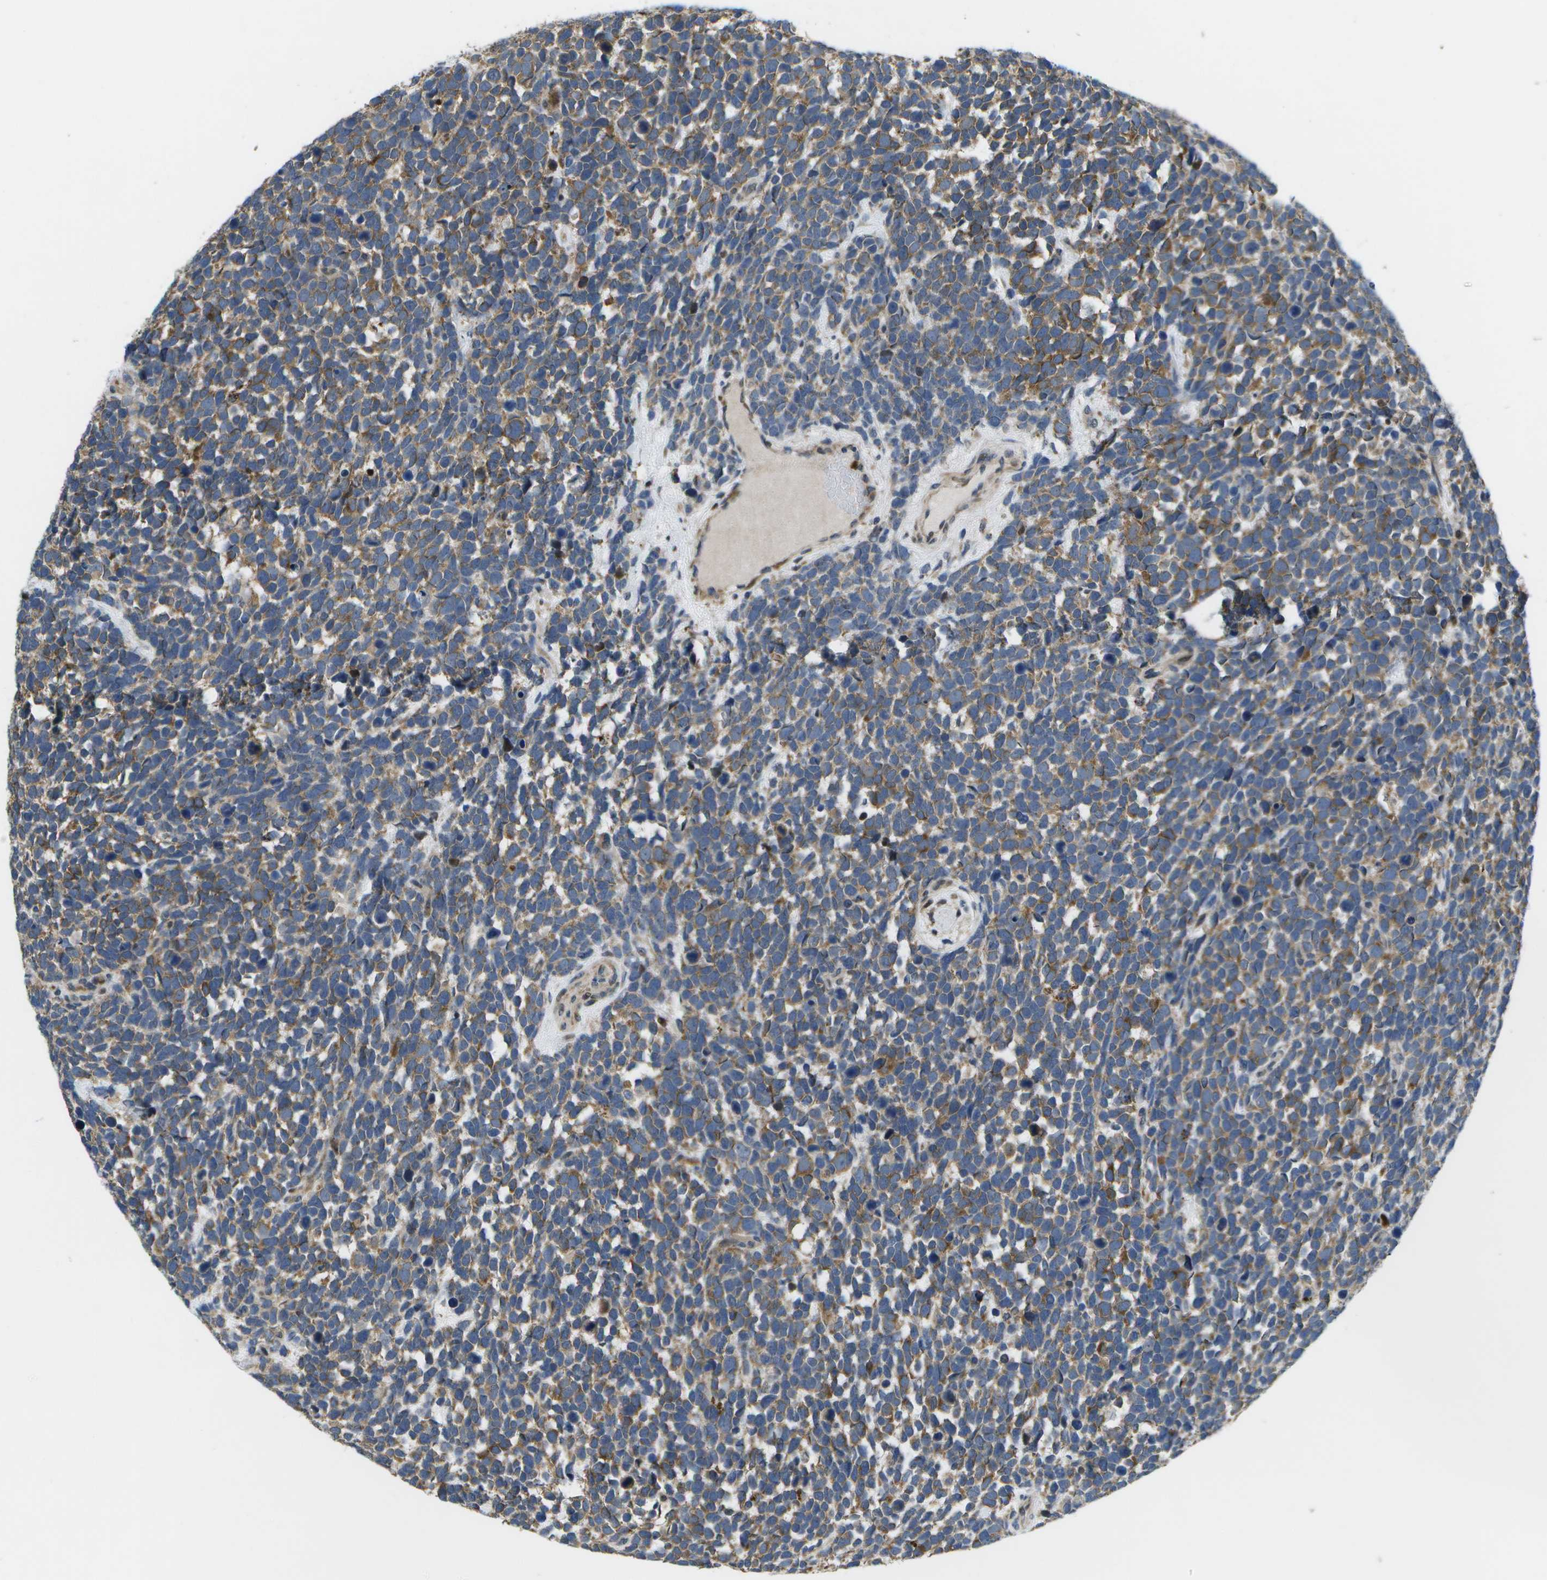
{"staining": {"intensity": "moderate", "quantity": ">75%", "location": "cytoplasmic/membranous"}, "tissue": "urothelial cancer", "cell_type": "Tumor cells", "image_type": "cancer", "snomed": [{"axis": "morphology", "description": "Urothelial carcinoma, High grade"}, {"axis": "topography", "description": "Urinary bladder"}], "caption": "Protein analysis of urothelial cancer tissue shows moderate cytoplasmic/membranous staining in about >75% of tumor cells.", "gene": "GALNT15", "patient": {"sex": "female", "age": 82}}